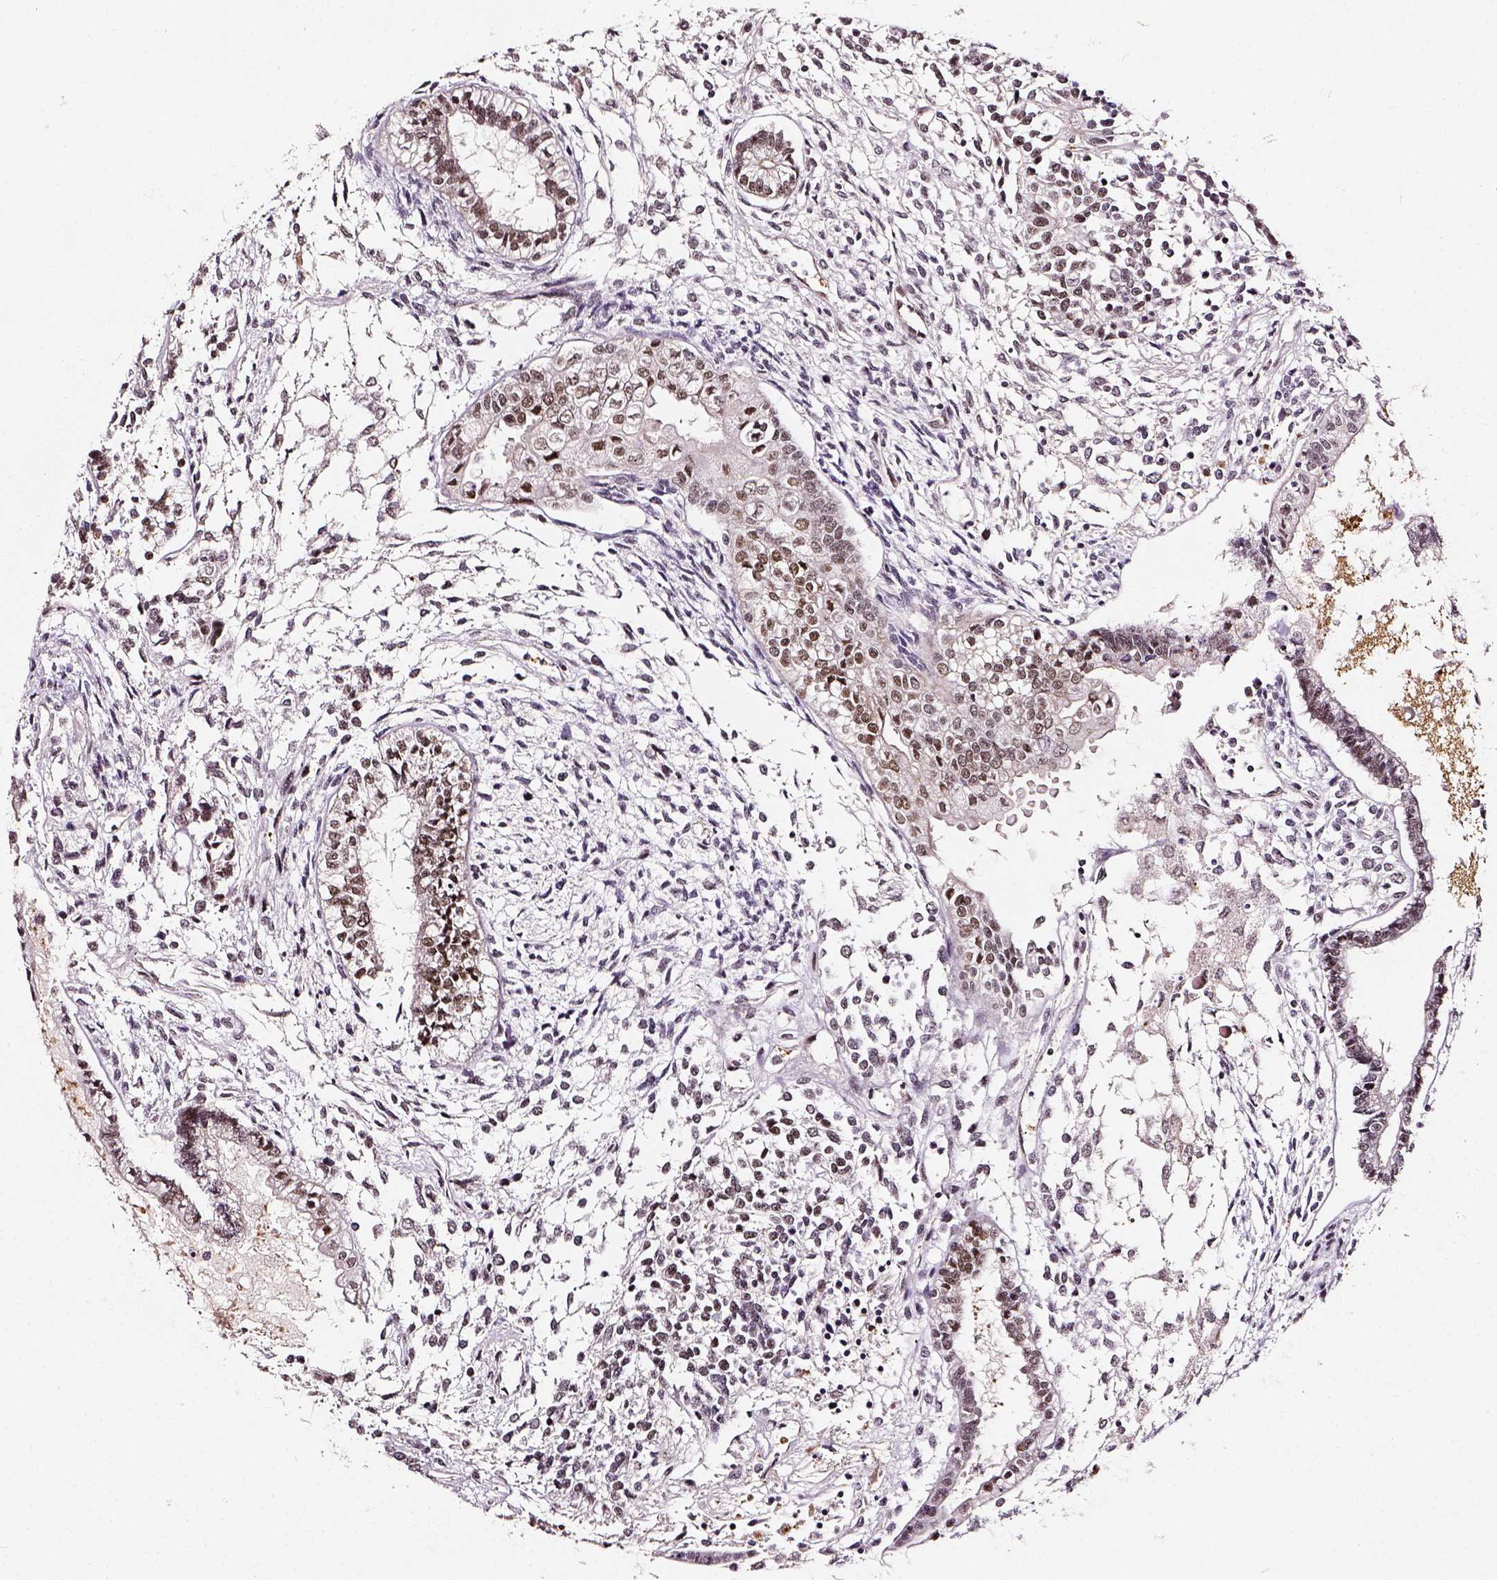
{"staining": {"intensity": "moderate", "quantity": ">75%", "location": "nuclear"}, "tissue": "testis cancer", "cell_type": "Tumor cells", "image_type": "cancer", "snomed": [{"axis": "morphology", "description": "Carcinoma, Embryonal, NOS"}, {"axis": "topography", "description": "Testis"}], "caption": "Protein staining shows moderate nuclear expression in about >75% of tumor cells in embryonal carcinoma (testis).", "gene": "NACC1", "patient": {"sex": "male", "age": 37}}